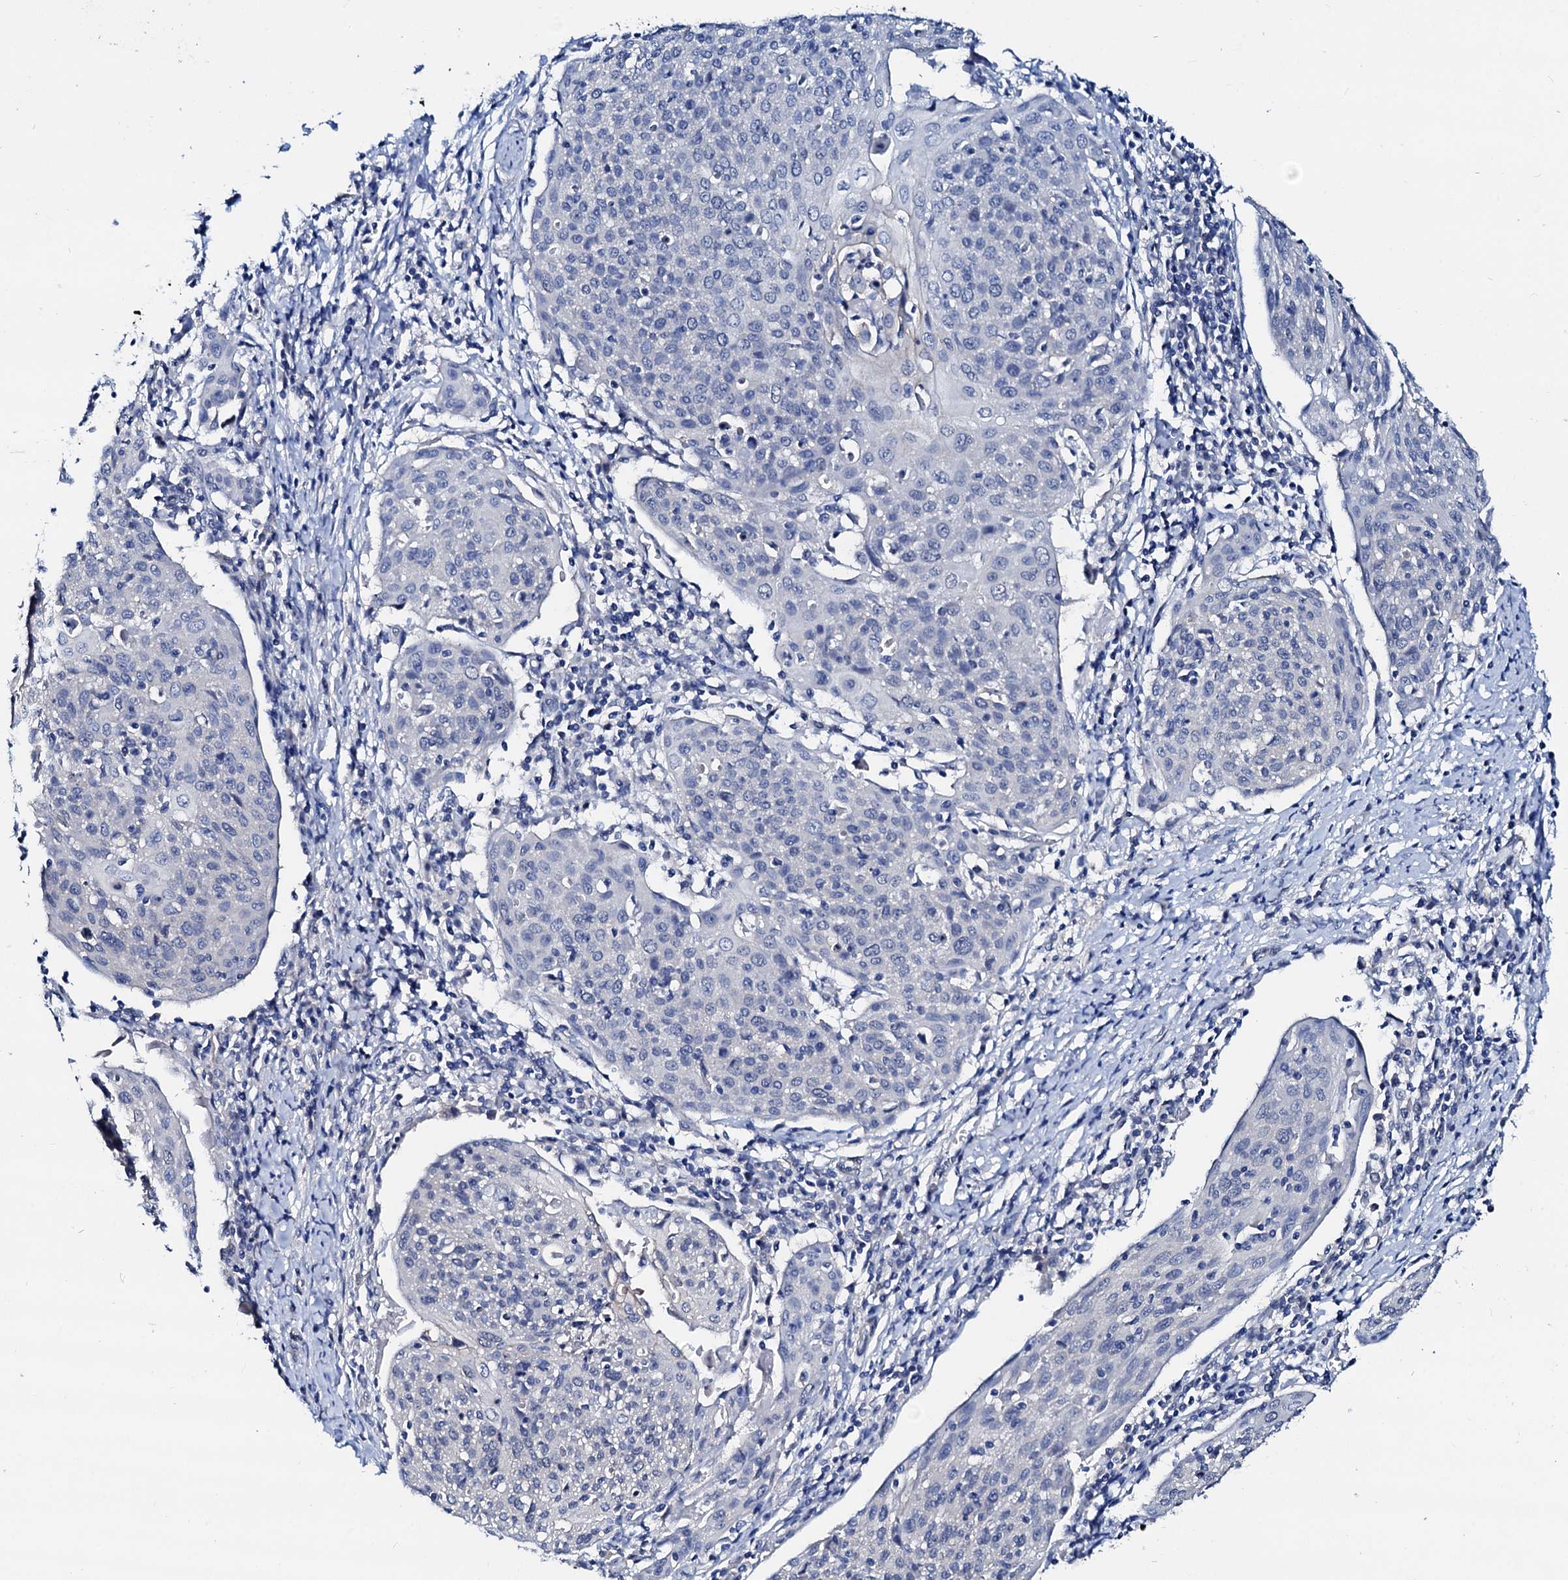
{"staining": {"intensity": "negative", "quantity": "none", "location": "none"}, "tissue": "cervical cancer", "cell_type": "Tumor cells", "image_type": "cancer", "snomed": [{"axis": "morphology", "description": "Squamous cell carcinoma, NOS"}, {"axis": "topography", "description": "Cervix"}], "caption": "This is a micrograph of IHC staining of cervical squamous cell carcinoma, which shows no positivity in tumor cells.", "gene": "CSN2", "patient": {"sex": "female", "age": 67}}